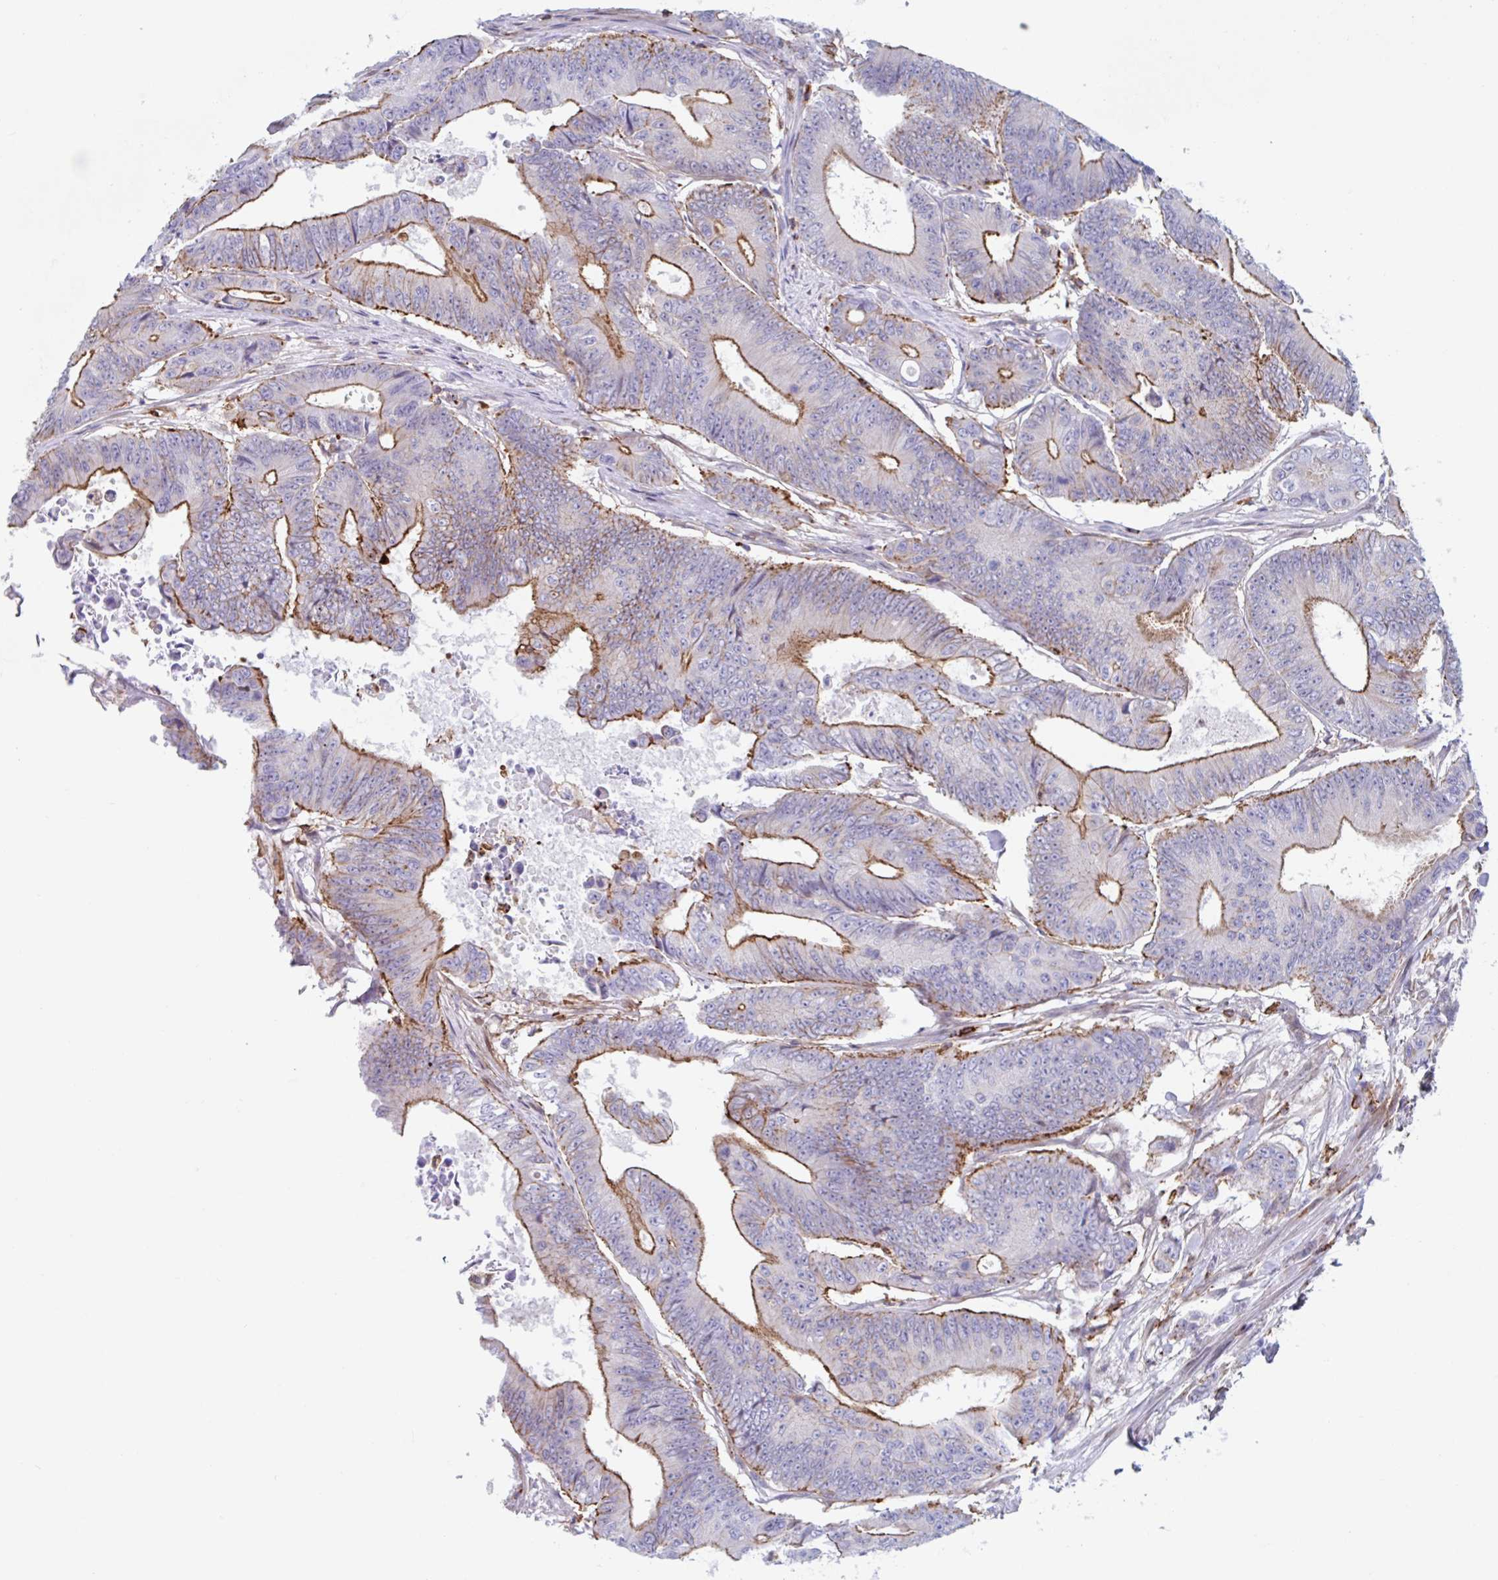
{"staining": {"intensity": "moderate", "quantity": "25%-75%", "location": "cytoplasmic/membranous"}, "tissue": "colorectal cancer", "cell_type": "Tumor cells", "image_type": "cancer", "snomed": [{"axis": "morphology", "description": "Adenocarcinoma, NOS"}, {"axis": "topography", "description": "Colon"}], "caption": "Immunohistochemistry (IHC) image of neoplastic tissue: colorectal cancer (adenocarcinoma) stained using IHC reveals medium levels of moderate protein expression localized specifically in the cytoplasmic/membranous of tumor cells, appearing as a cytoplasmic/membranous brown color.", "gene": "EFHD1", "patient": {"sex": "female", "age": 48}}